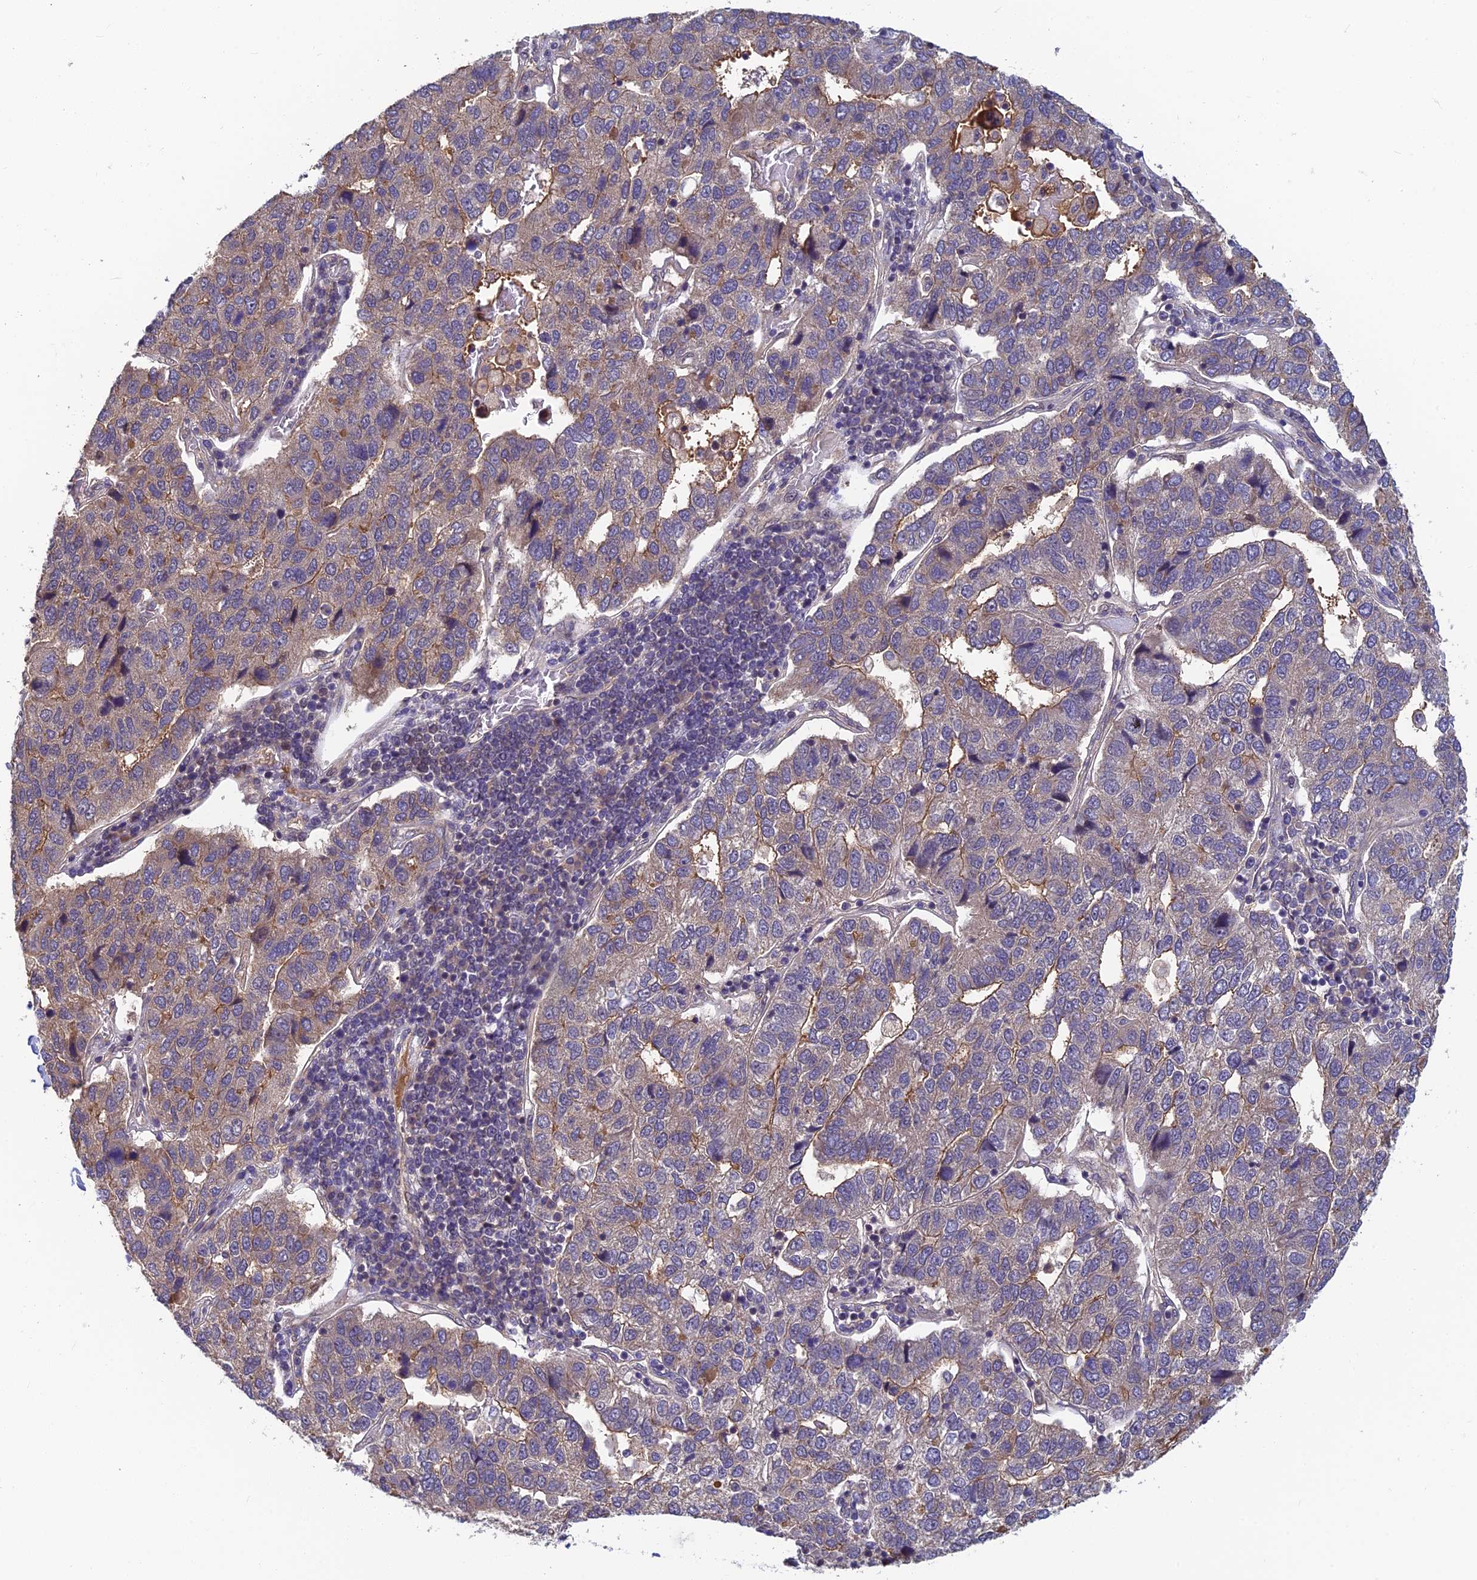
{"staining": {"intensity": "moderate", "quantity": "<25%", "location": "cytoplasmic/membranous"}, "tissue": "pancreatic cancer", "cell_type": "Tumor cells", "image_type": "cancer", "snomed": [{"axis": "morphology", "description": "Adenocarcinoma, NOS"}, {"axis": "topography", "description": "Pancreas"}], "caption": "Immunohistochemistry (IHC) micrograph of pancreatic cancer stained for a protein (brown), which displays low levels of moderate cytoplasmic/membranous positivity in approximately <25% of tumor cells.", "gene": "PIKFYVE", "patient": {"sex": "female", "age": 61}}